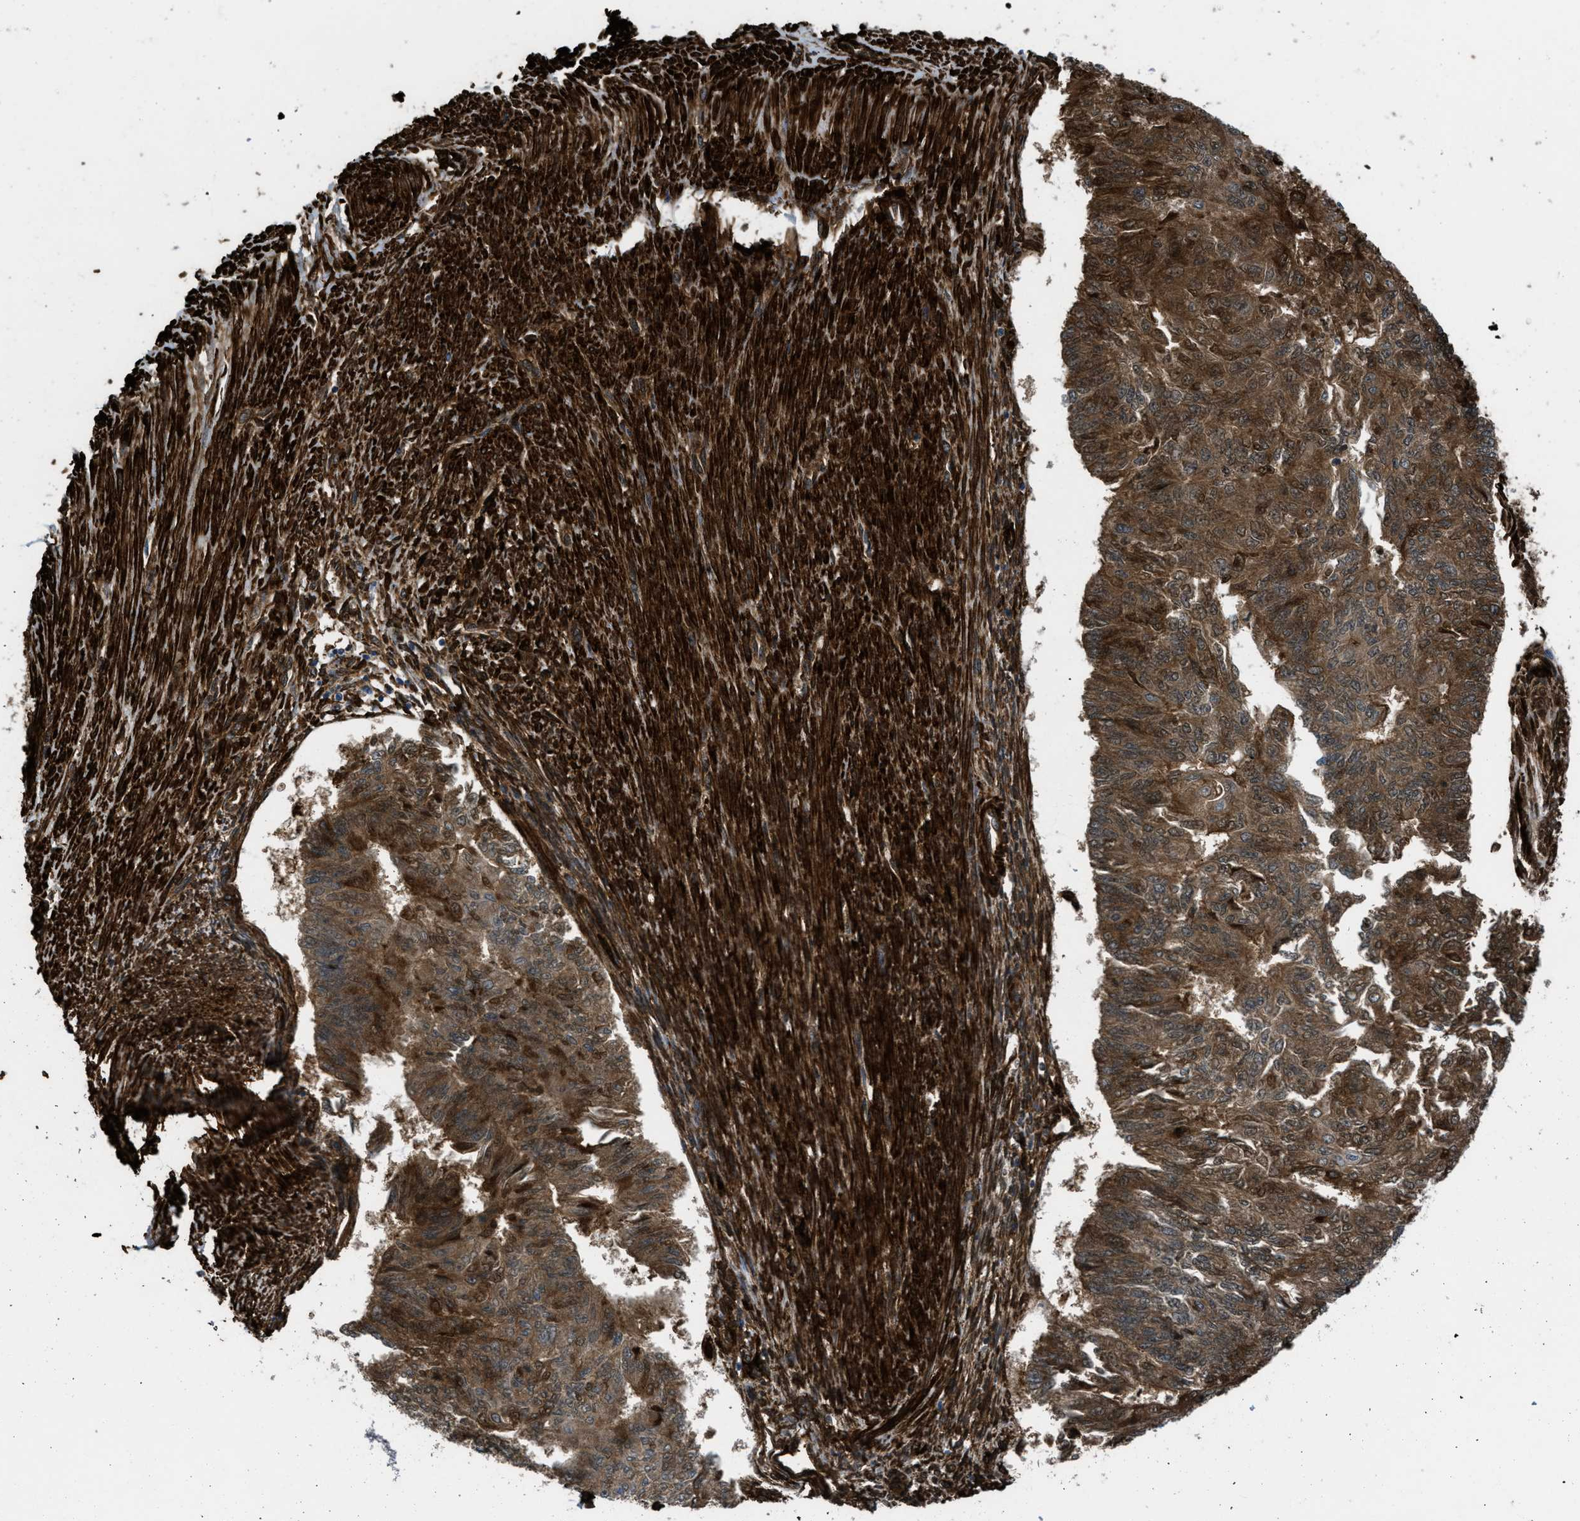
{"staining": {"intensity": "moderate", "quantity": ">75%", "location": "cytoplasmic/membranous,nuclear"}, "tissue": "endometrial cancer", "cell_type": "Tumor cells", "image_type": "cancer", "snomed": [{"axis": "morphology", "description": "Adenocarcinoma, NOS"}, {"axis": "topography", "description": "Endometrium"}], "caption": "Protein analysis of endometrial cancer (adenocarcinoma) tissue displays moderate cytoplasmic/membranous and nuclear positivity in approximately >75% of tumor cells.", "gene": "CALD1", "patient": {"sex": "female", "age": 32}}